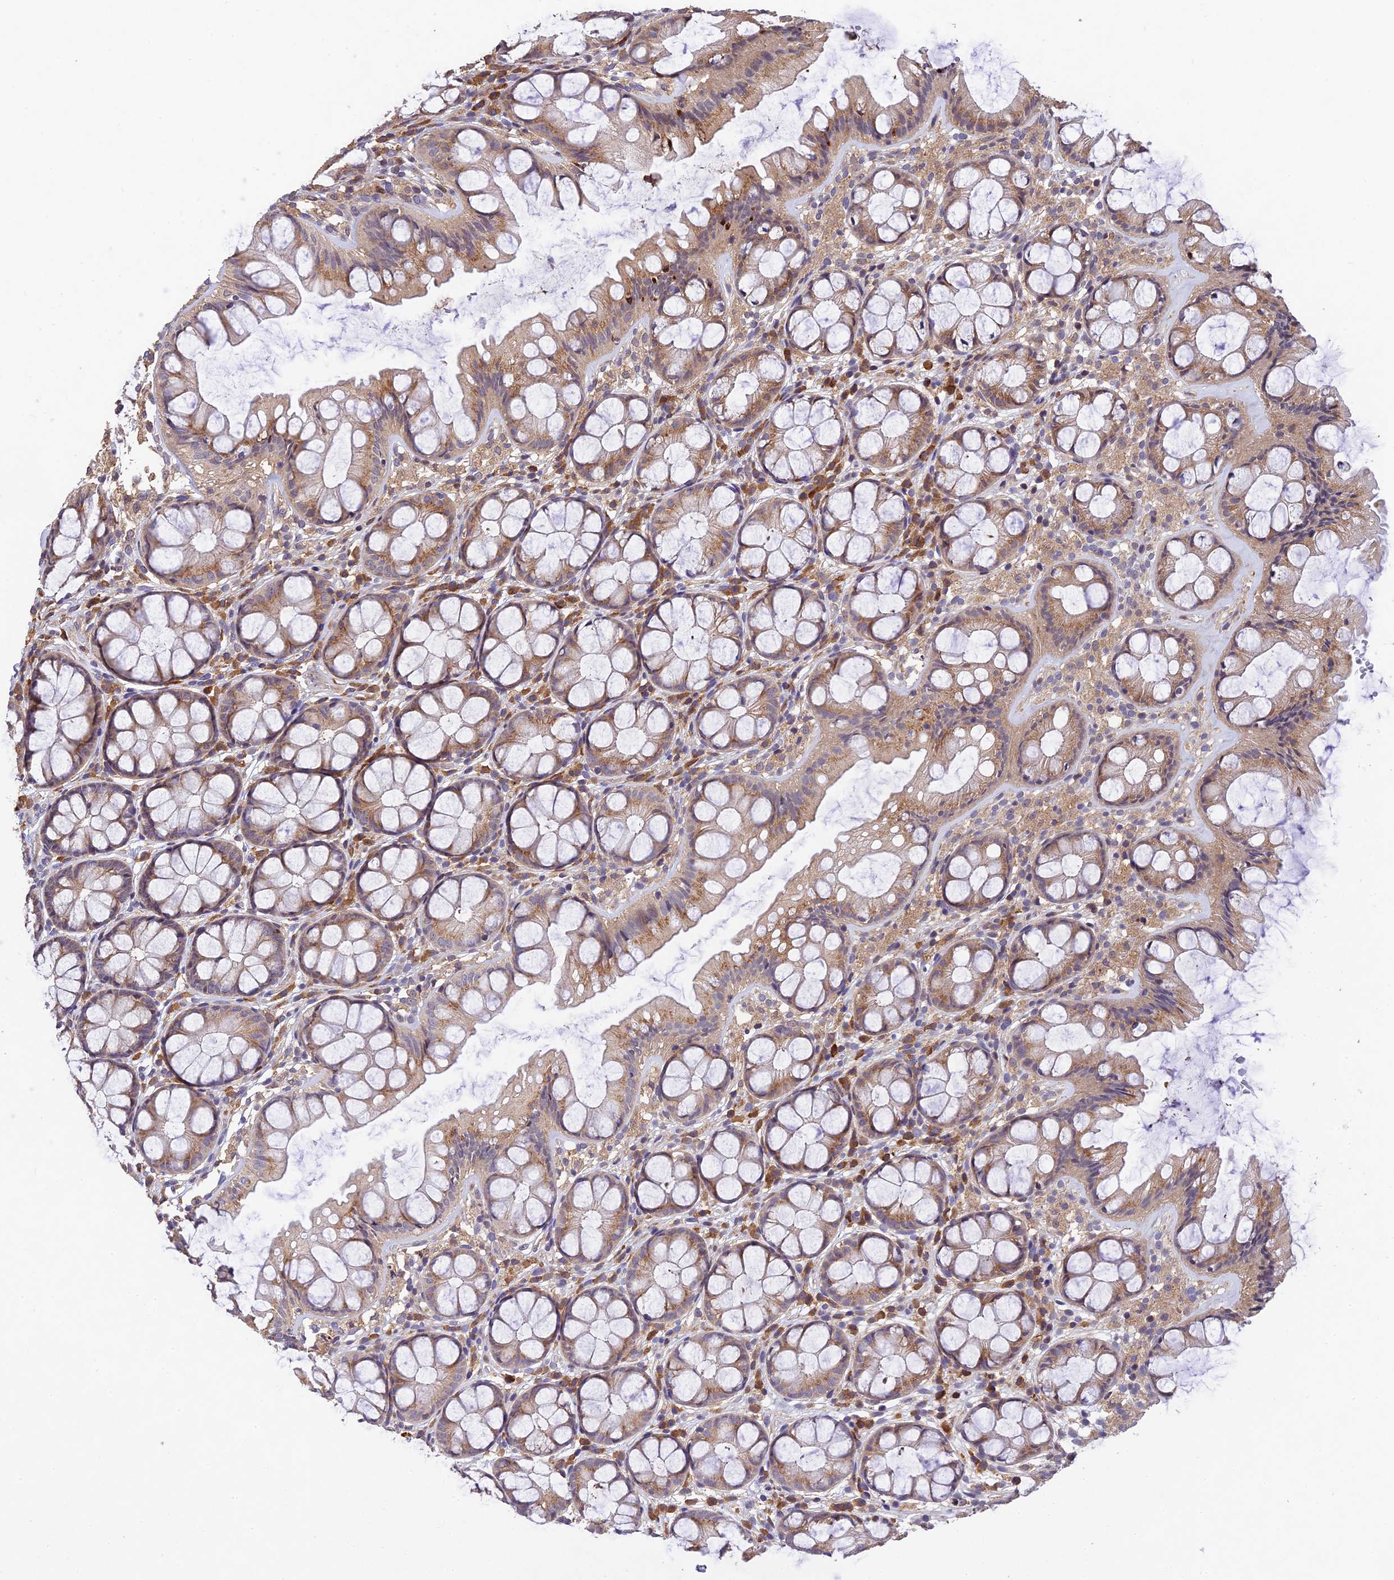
{"staining": {"intensity": "moderate", "quantity": "25%-75%", "location": "cytoplasmic/membranous"}, "tissue": "colon", "cell_type": "Endothelial cells", "image_type": "normal", "snomed": [{"axis": "morphology", "description": "Normal tissue, NOS"}, {"axis": "topography", "description": "Colon"}], "caption": "This image demonstrates immunohistochemistry (IHC) staining of unremarkable human colon, with medium moderate cytoplasmic/membranous positivity in approximately 25%-75% of endothelial cells.", "gene": "DENND5B", "patient": {"sex": "male", "age": 47}}